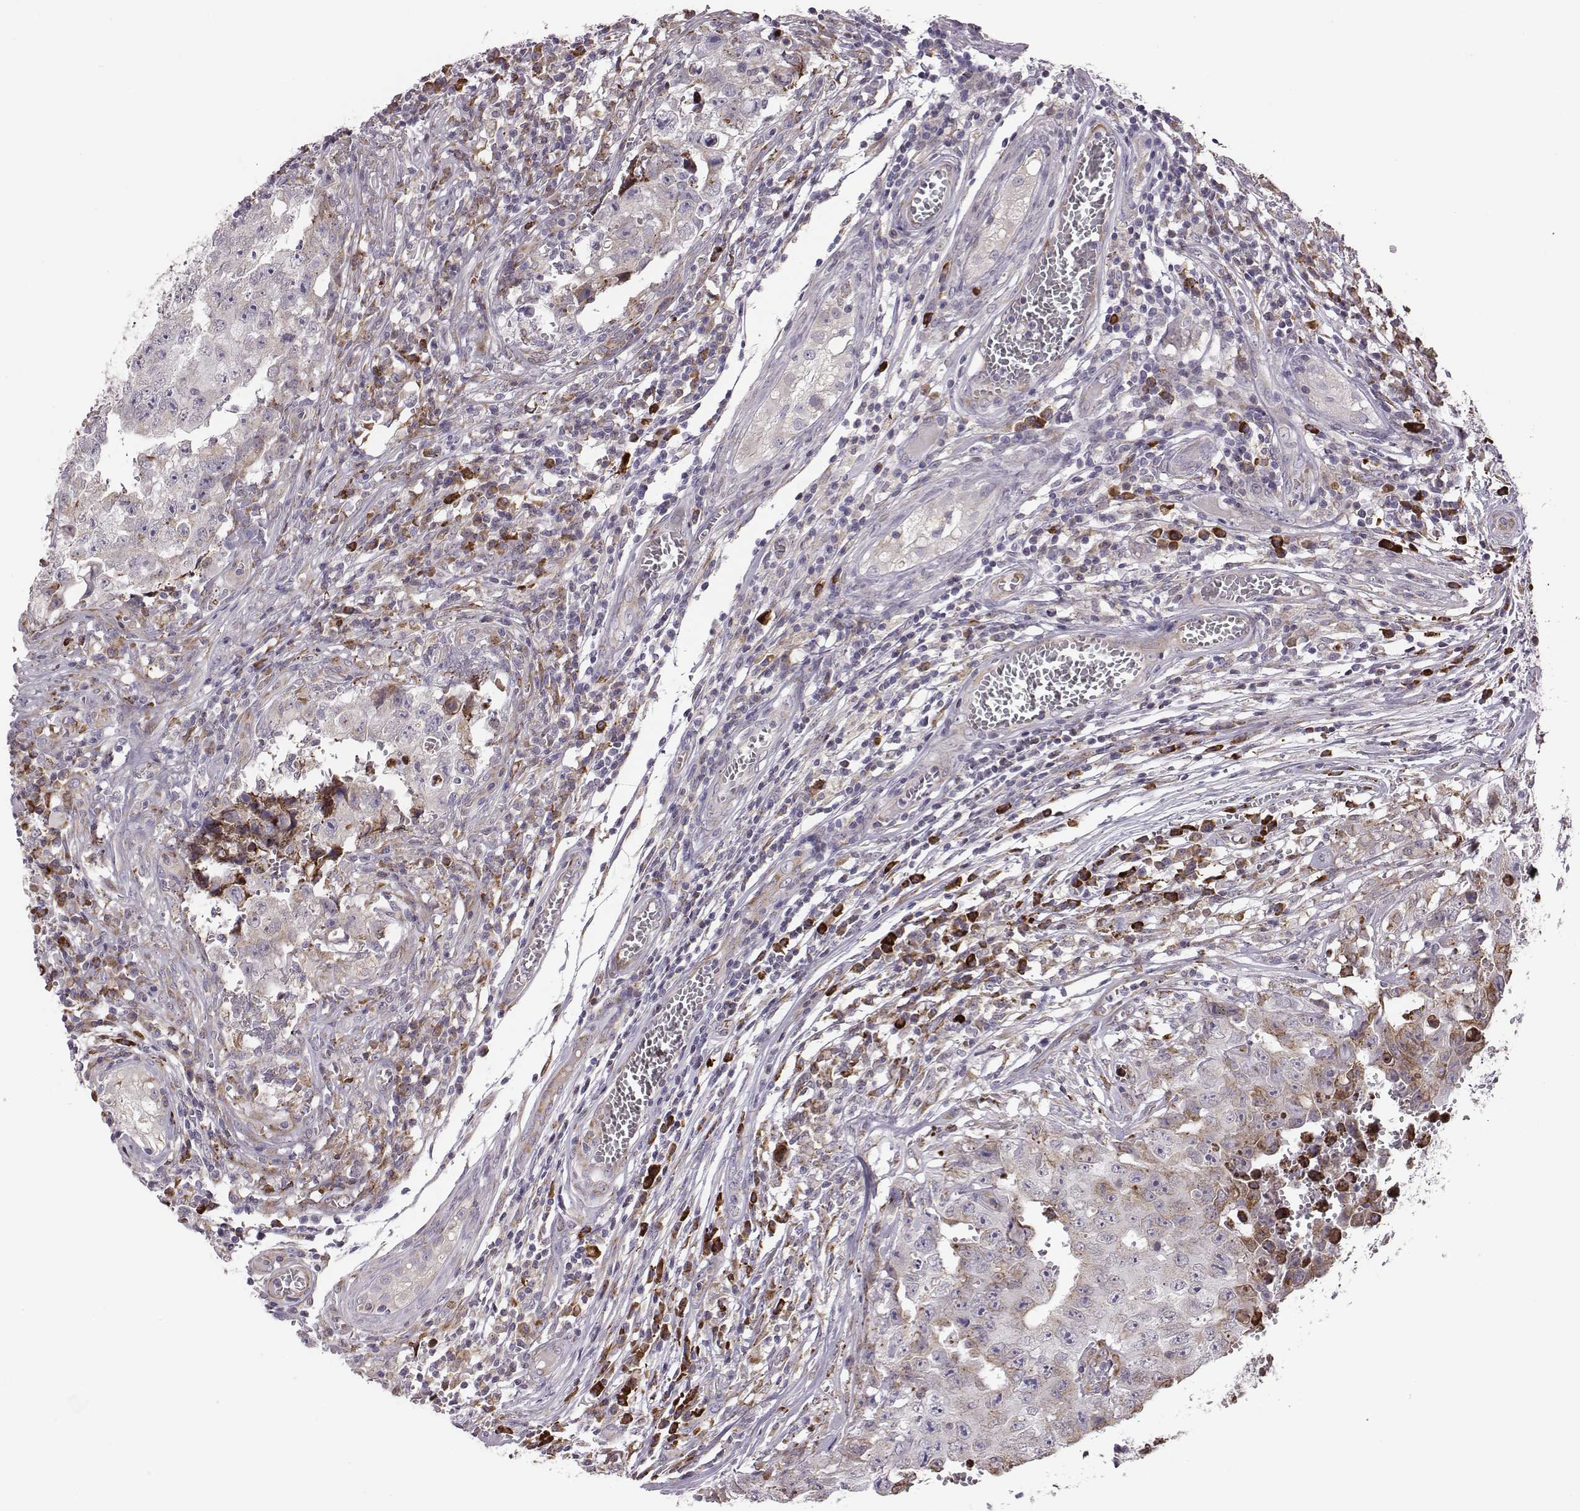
{"staining": {"intensity": "moderate", "quantity": ">75%", "location": "cytoplasmic/membranous"}, "tissue": "testis cancer", "cell_type": "Tumor cells", "image_type": "cancer", "snomed": [{"axis": "morphology", "description": "Carcinoma, Embryonal, NOS"}, {"axis": "topography", "description": "Testis"}], "caption": "Moderate cytoplasmic/membranous positivity is appreciated in approximately >75% of tumor cells in testis embryonal carcinoma.", "gene": "SELENOI", "patient": {"sex": "male", "age": 36}}